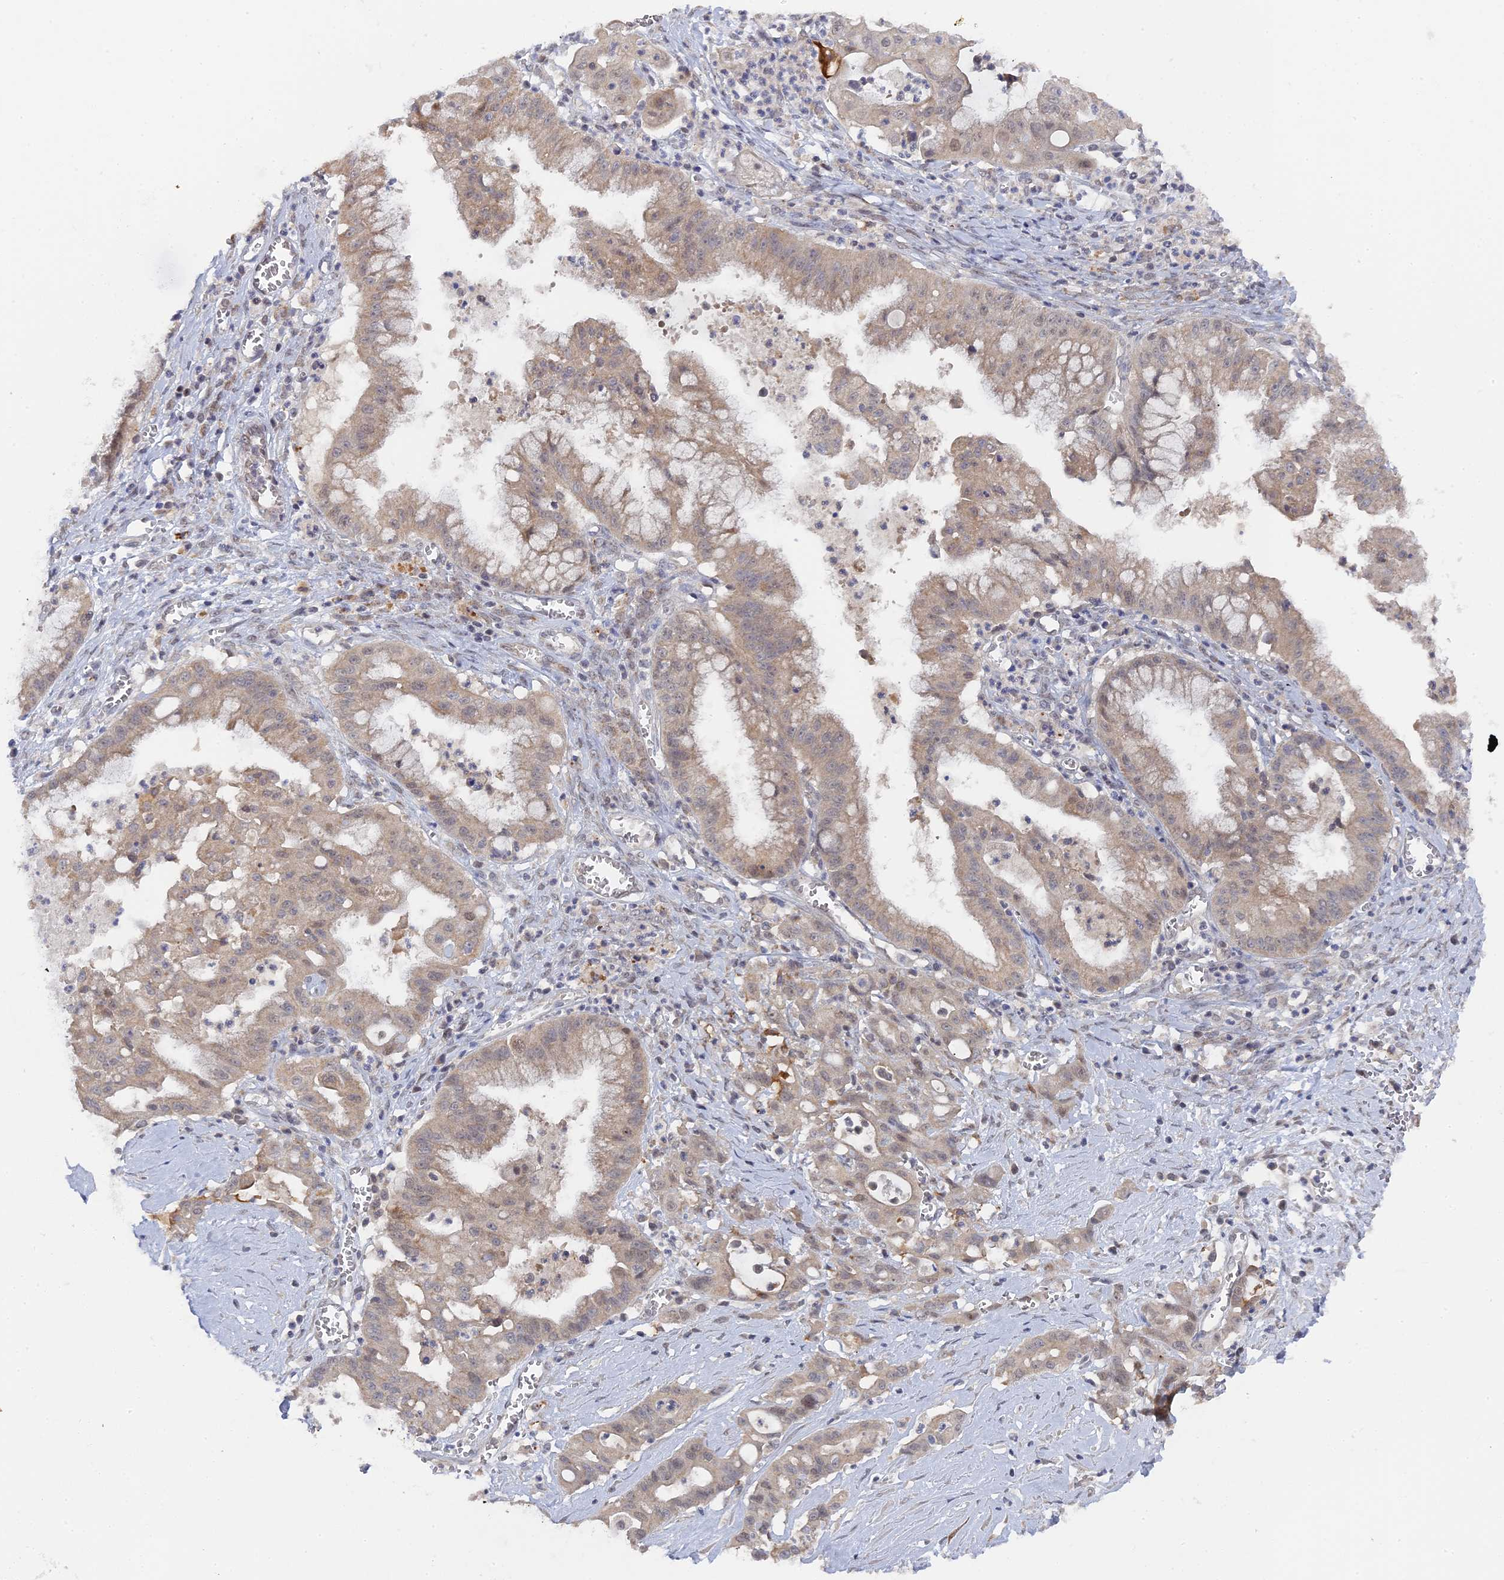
{"staining": {"intensity": "weak", "quantity": "25%-75%", "location": "cytoplasmic/membranous,nuclear"}, "tissue": "ovarian cancer", "cell_type": "Tumor cells", "image_type": "cancer", "snomed": [{"axis": "morphology", "description": "Cystadenocarcinoma, mucinous, NOS"}, {"axis": "topography", "description": "Ovary"}], "caption": "Immunohistochemistry (IHC) micrograph of neoplastic tissue: human ovarian cancer (mucinous cystadenocarcinoma) stained using IHC demonstrates low levels of weak protein expression localized specifically in the cytoplasmic/membranous and nuclear of tumor cells, appearing as a cytoplasmic/membranous and nuclear brown color.", "gene": "MIGA2", "patient": {"sex": "female", "age": 70}}